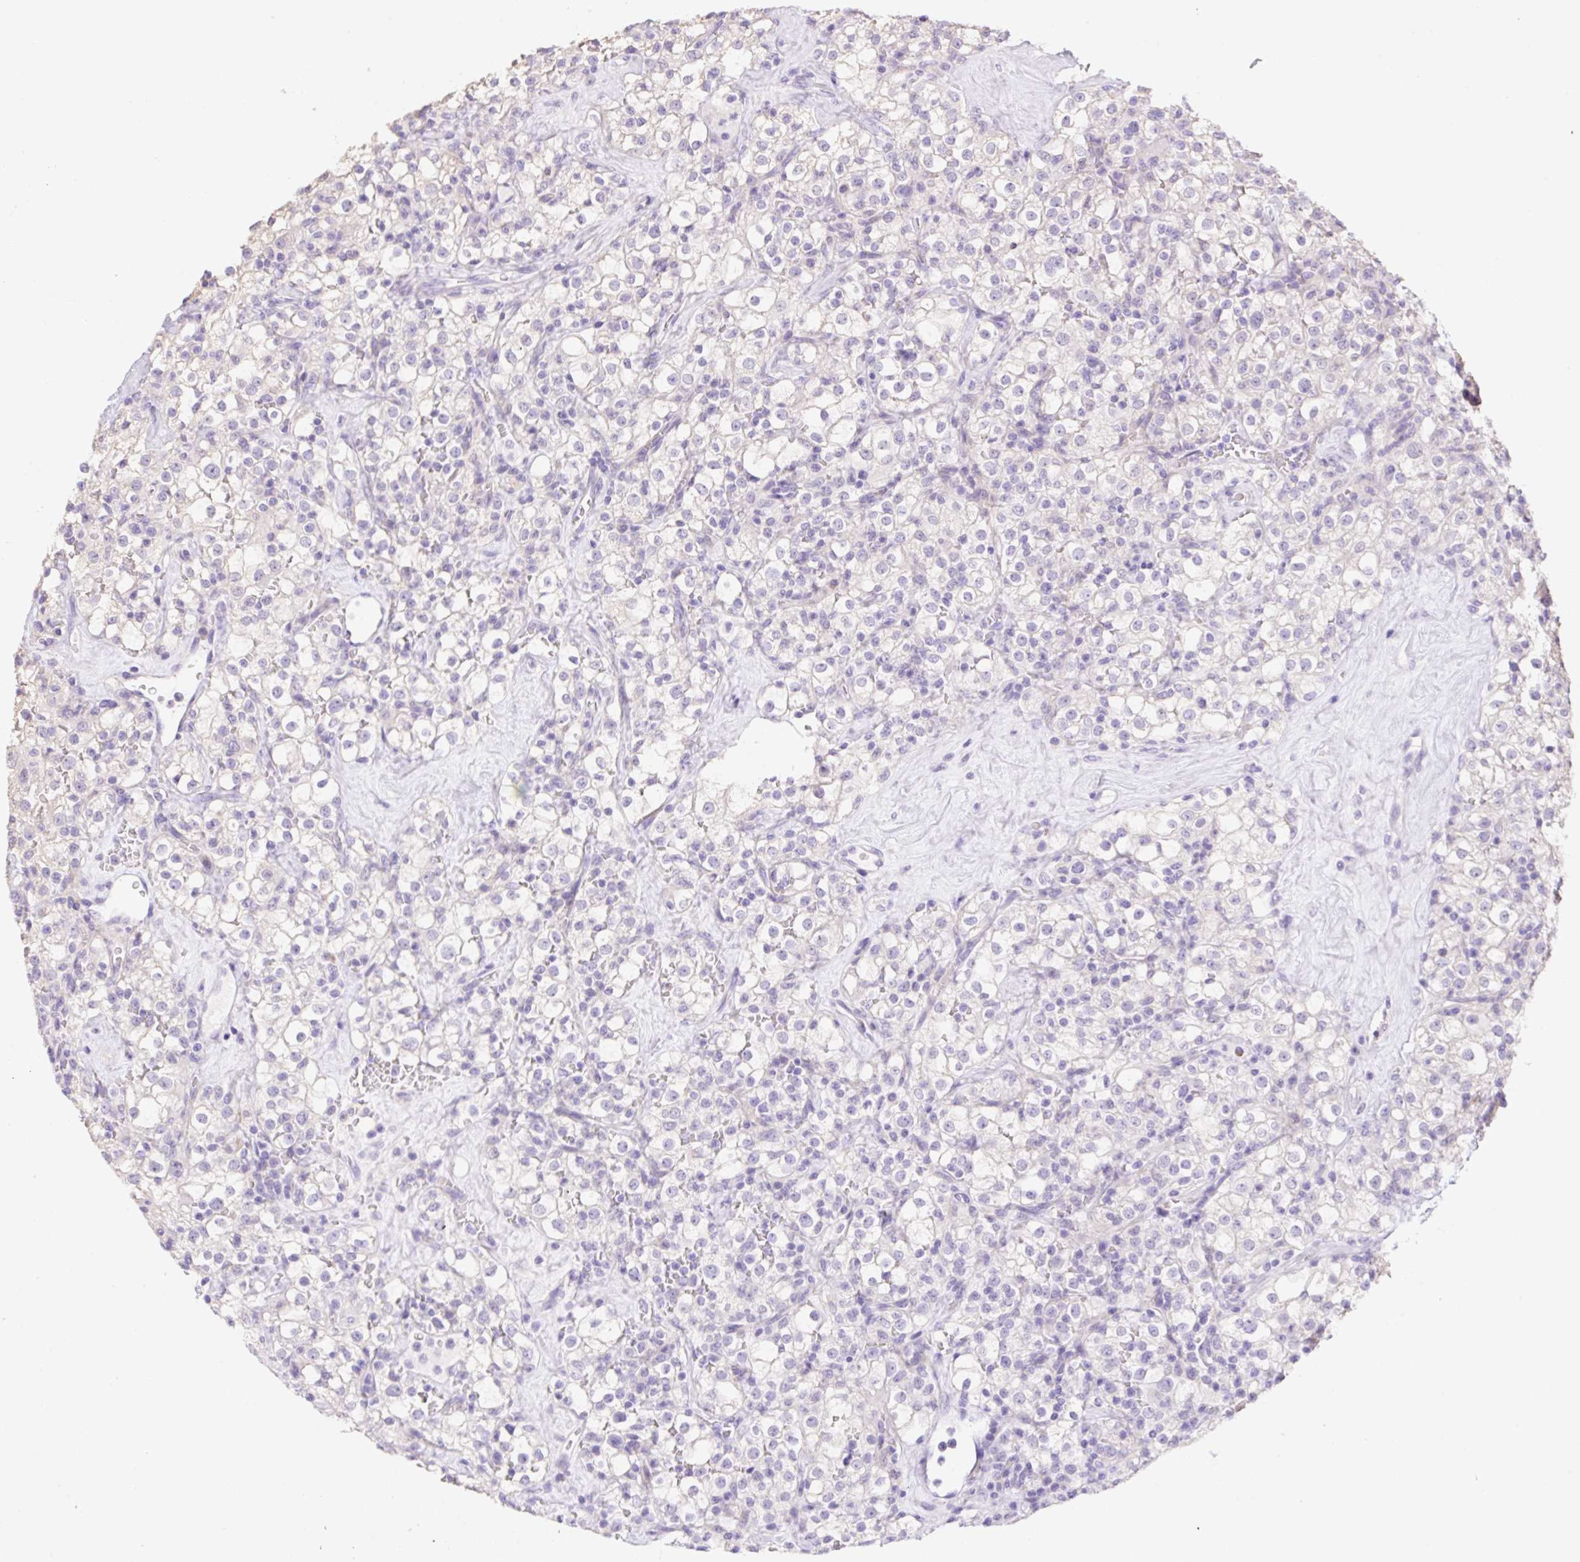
{"staining": {"intensity": "negative", "quantity": "none", "location": "none"}, "tissue": "renal cancer", "cell_type": "Tumor cells", "image_type": "cancer", "snomed": [{"axis": "morphology", "description": "Adenocarcinoma, NOS"}, {"axis": "topography", "description": "Kidney"}], "caption": "Immunohistochemistry (IHC) photomicrograph of human renal adenocarcinoma stained for a protein (brown), which displays no staining in tumor cells.", "gene": "COPZ2", "patient": {"sex": "female", "age": 74}}